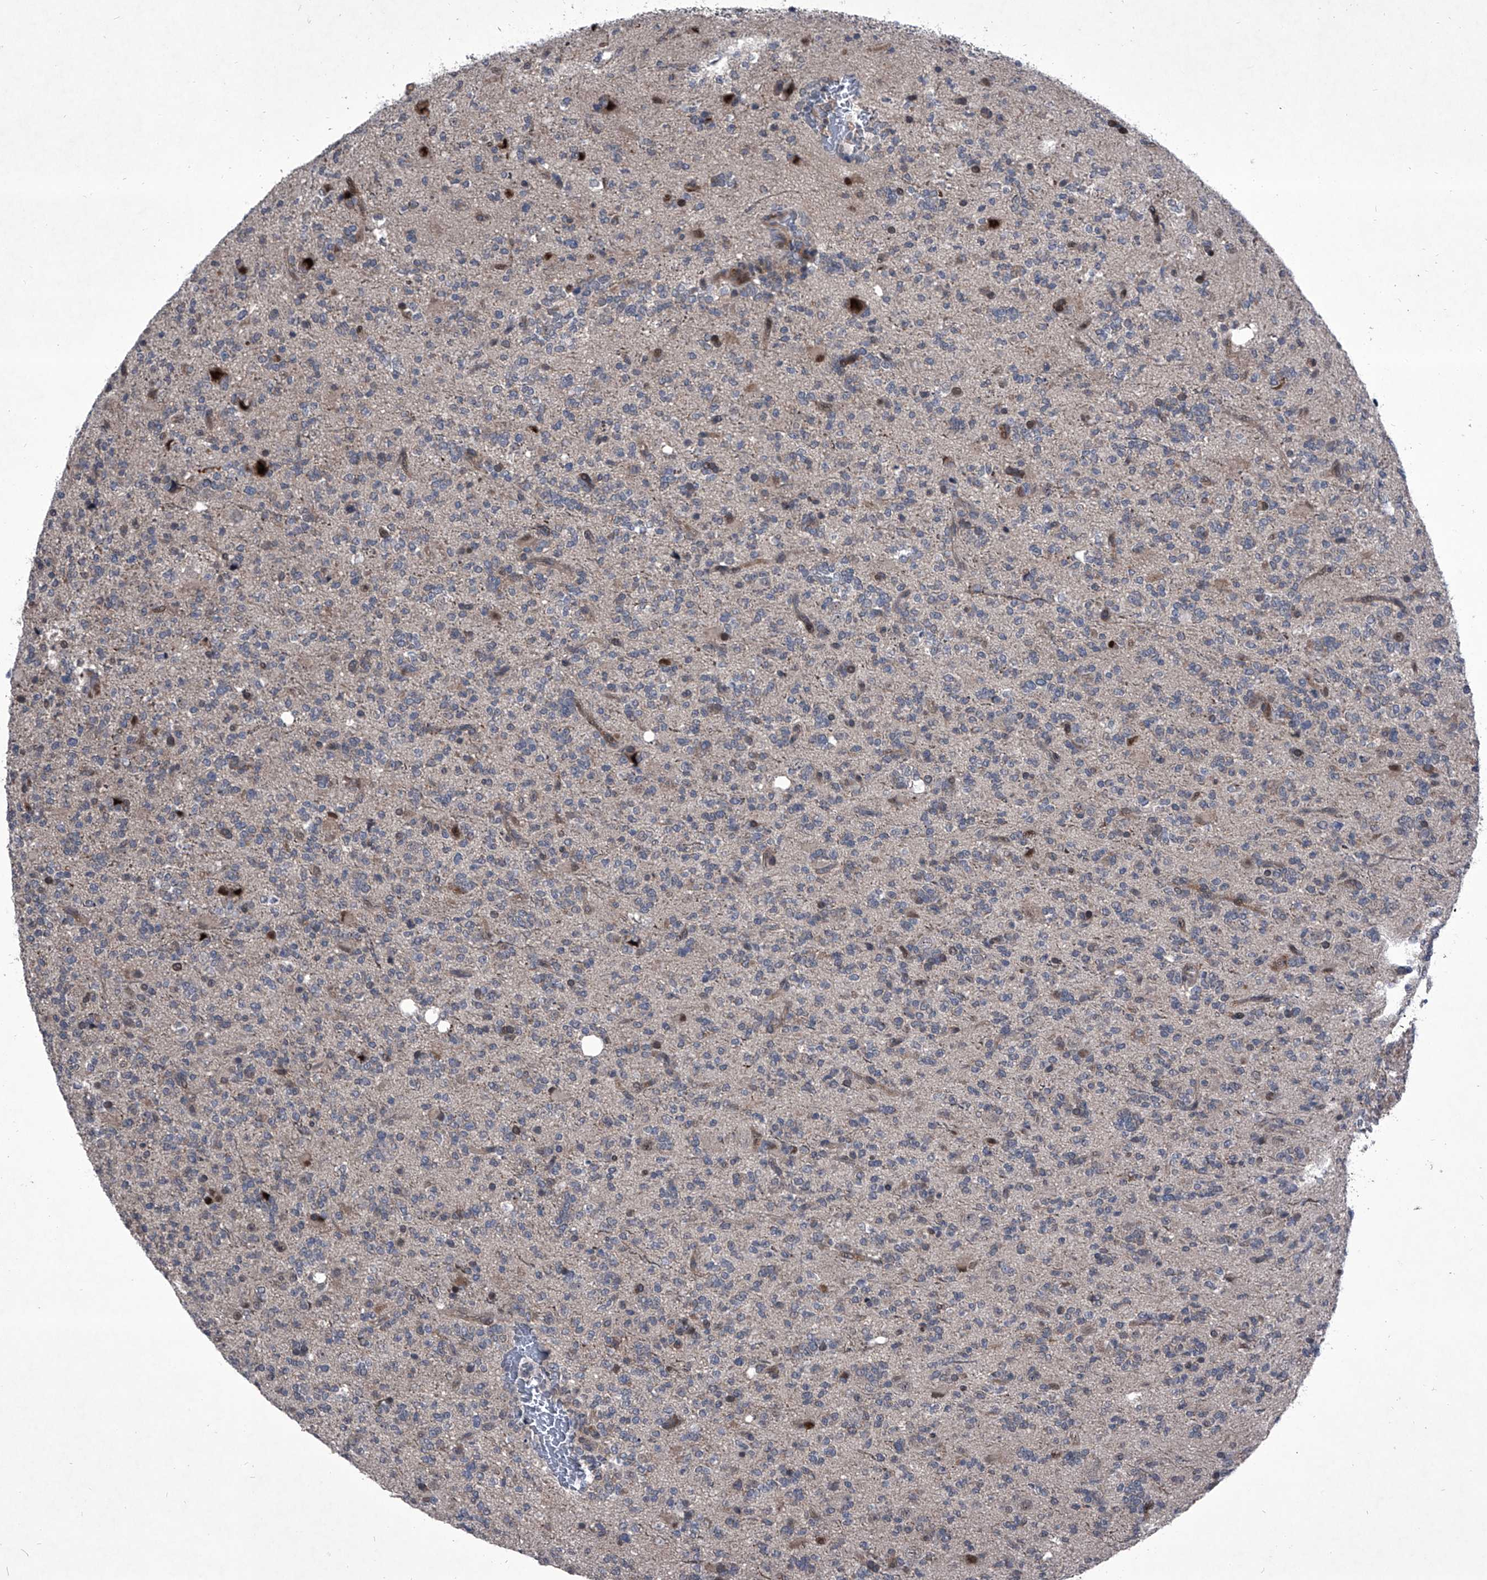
{"staining": {"intensity": "negative", "quantity": "none", "location": "none"}, "tissue": "glioma", "cell_type": "Tumor cells", "image_type": "cancer", "snomed": [{"axis": "morphology", "description": "Glioma, malignant, High grade"}, {"axis": "topography", "description": "Brain"}], "caption": "A photomicrograph of glioma stained for a protein displays no brown staining in tumor cells. (DAB (3,3'-diaminobenzidine) immunohistochemistry with hematoxylin counter stain).", "gene": "ELK4", "patient": {"sex": "female", "age": 62}}